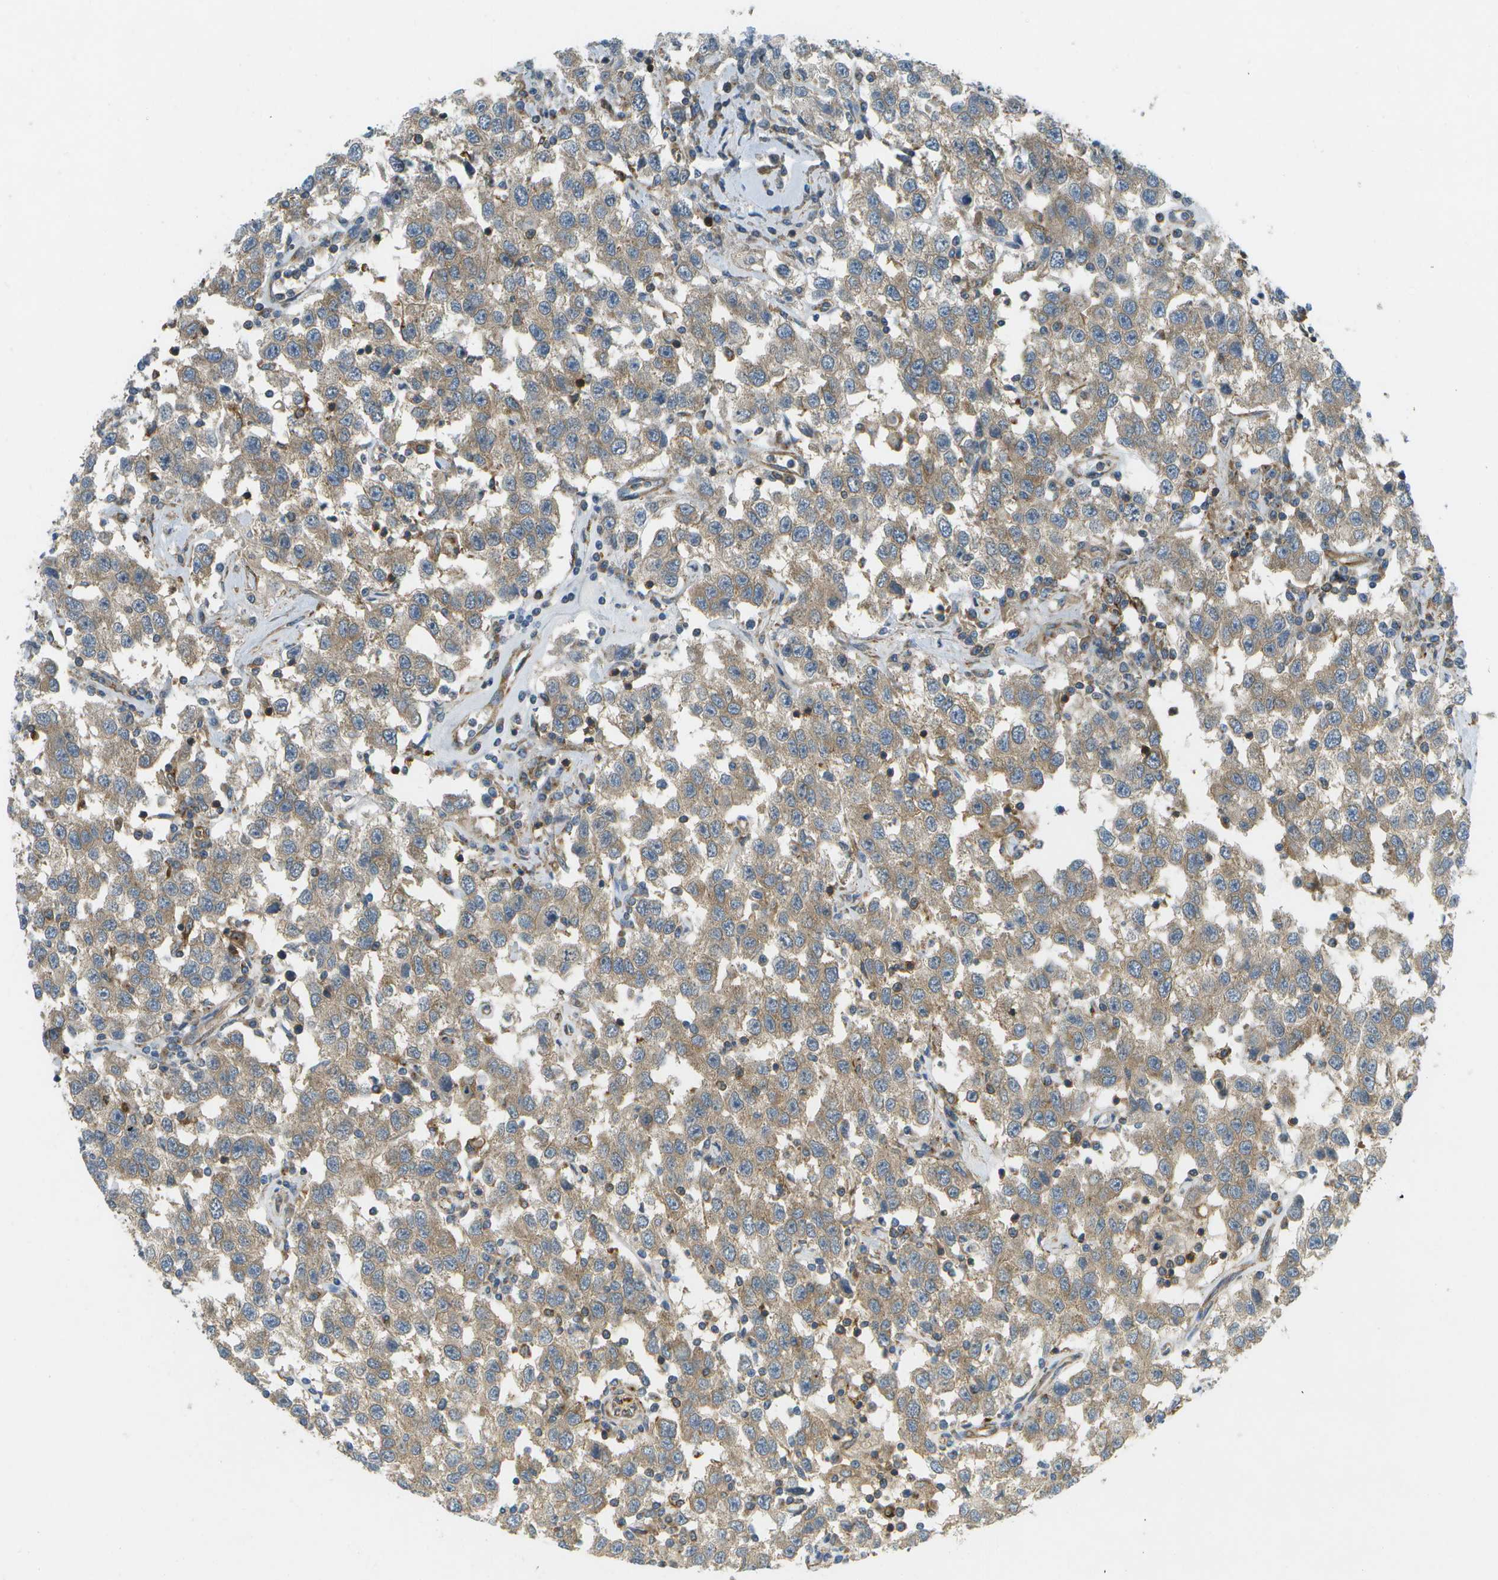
{"staining": {"intensity": "weak", "quantity": ">75%", "location": "cytoplasmic/membranous"}, "tissue": "testis cancer", "cell_type": "Tumor cells", "image_type": "cancer", "snomed": [{"axis": "morphology", "description": "Seminoma, NOS"}, {"axis": "topography", "description": "Testis"}], "caption": "Tumor cells display low levels of weak cytoplasmic/membranous staining in about >75% of cells in human testis cancer (seminoma).", "gene": "WNK2", "patient": {"sex": "male", "age": 41}}